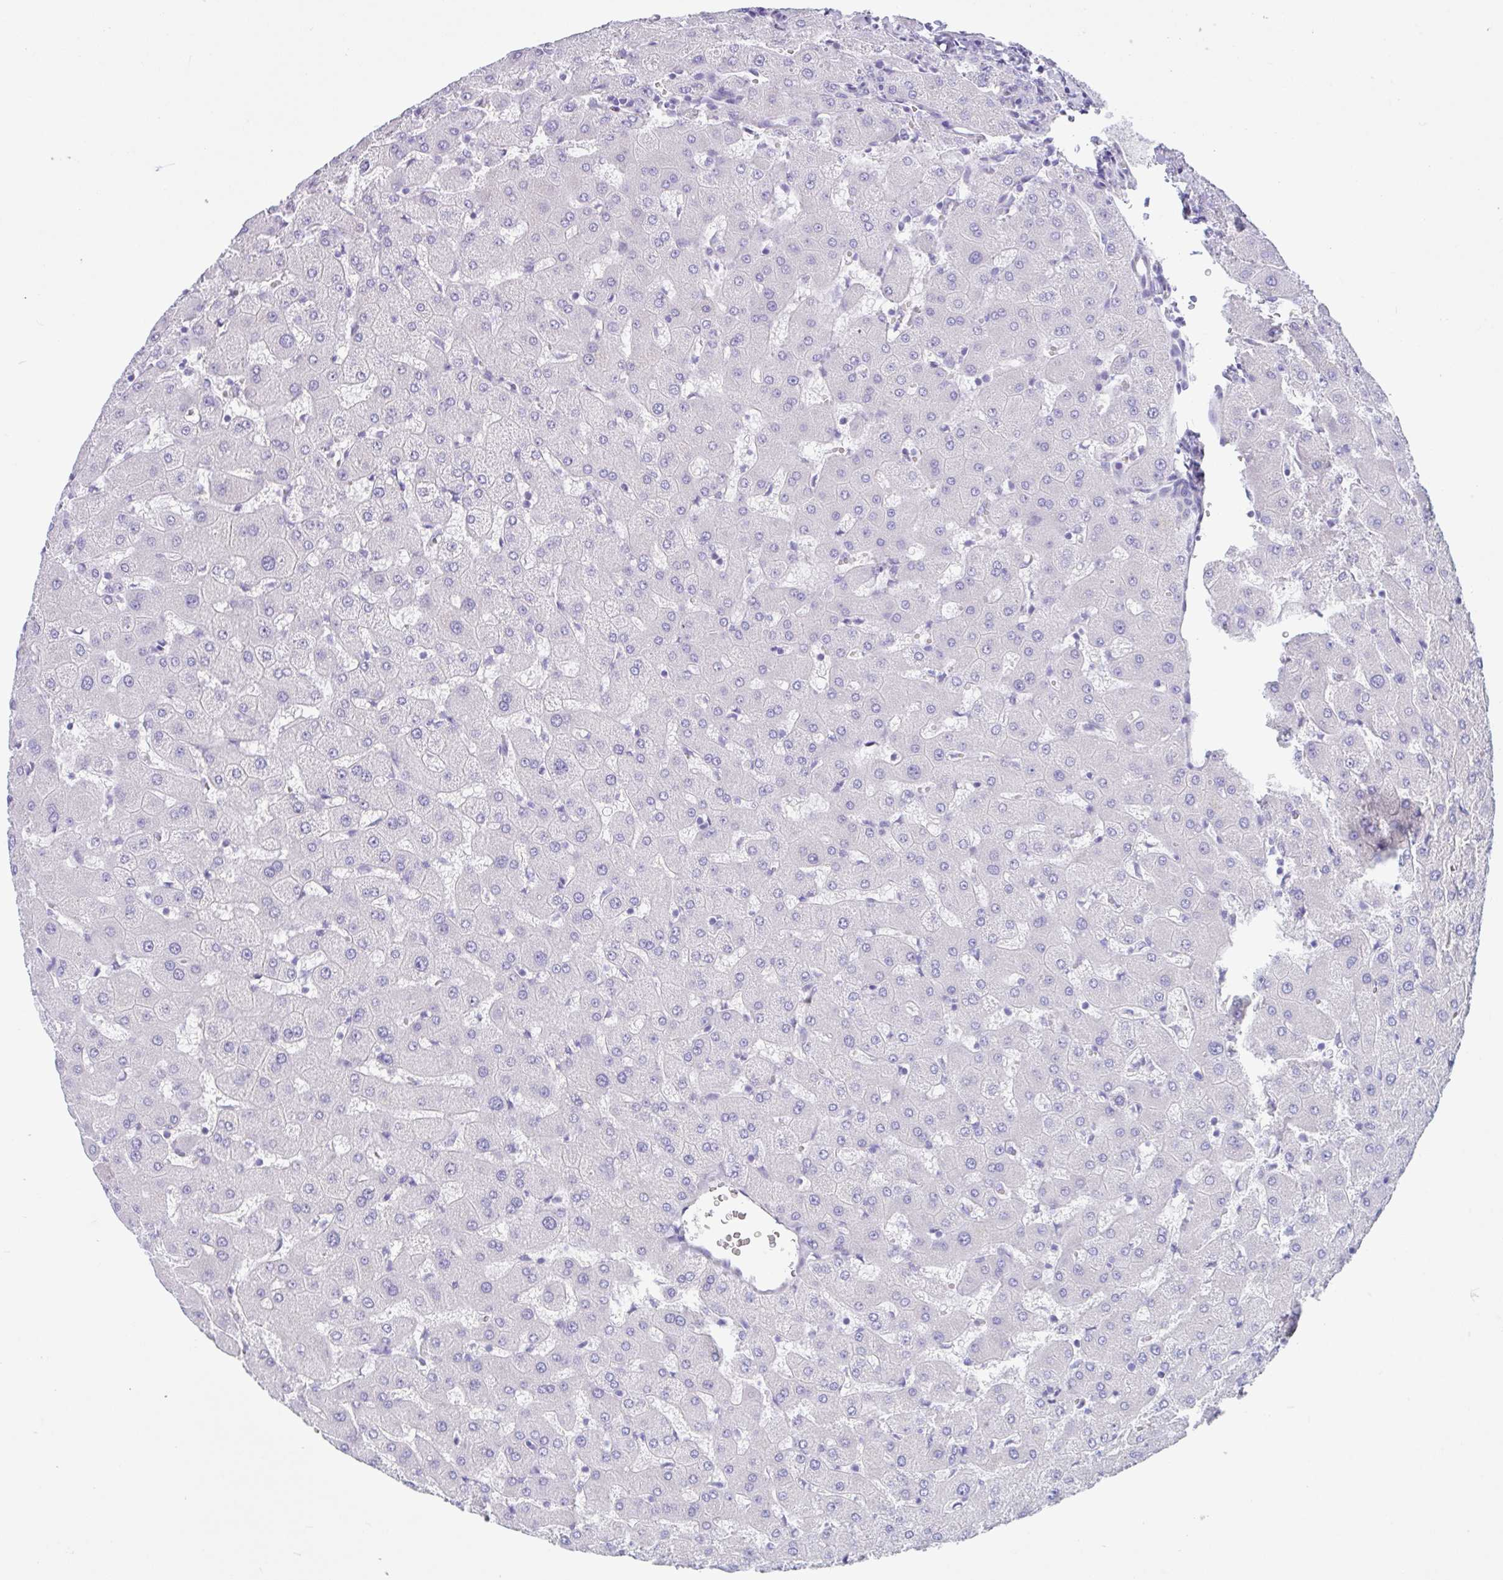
{"staining": {"intensity": "negative", "quantity": "none", "location": "none"}, "tissue": "liver", "cell_type": "Cholangiocytes", "image_type": "normal", "snomed": [{"axis": "morphology", "description": "Normal tissue, NOS"}, {"axis": "topography", "description": "Liver"}], "caption": "Liver stained for a protein using immunohistochemistry displays no staining cholangiocytes.", "gene": "OR6N2", "patient": {"sex": "female", "age": 63}}